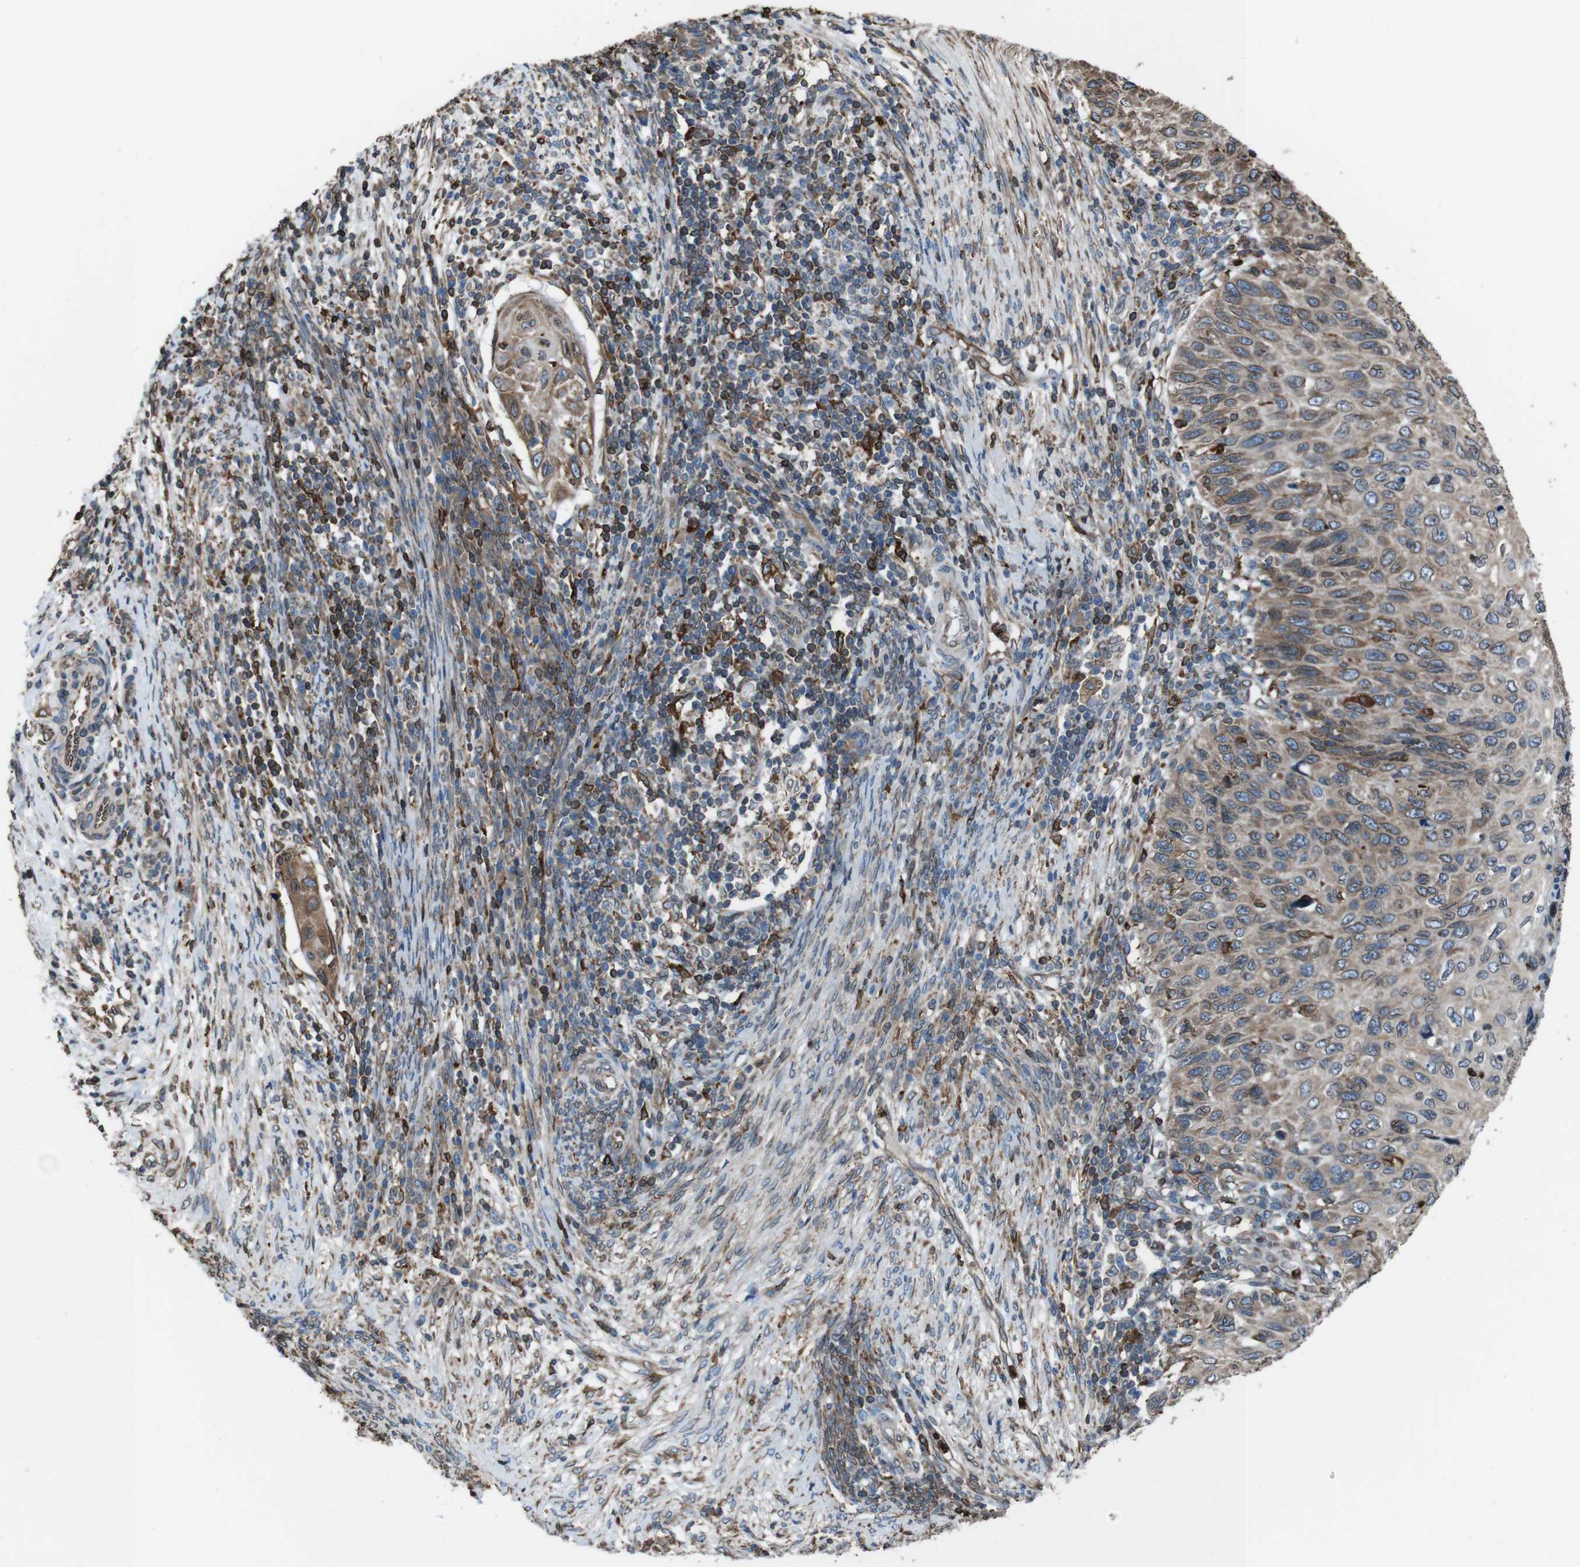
{"staining": {"intensity": "moderate", "quantity": ">75%", "location": "cytoplasmic/membranous"}, "tissue": "cervical cancer", "cell_type": "Tumor cells", "image_type": "cancer", "snomed": [{"axis": "morphology", "description": "Squamous cell carcinoma, NOS"}, {"axis": "topography", "description": "Cervix"}], "caption": "Immunohistochemical staining of cervical squamous cell carcinoma shows medium levels of moderate cytoplasmic/membranous staining in about >75% of tumor cells. (DAB (3,3'-diaminobenzidine) = brown stain, brightfield microscopy at high magnification).", "gene": "APMAP", "patient": {"sex": "female", "age": 70}}